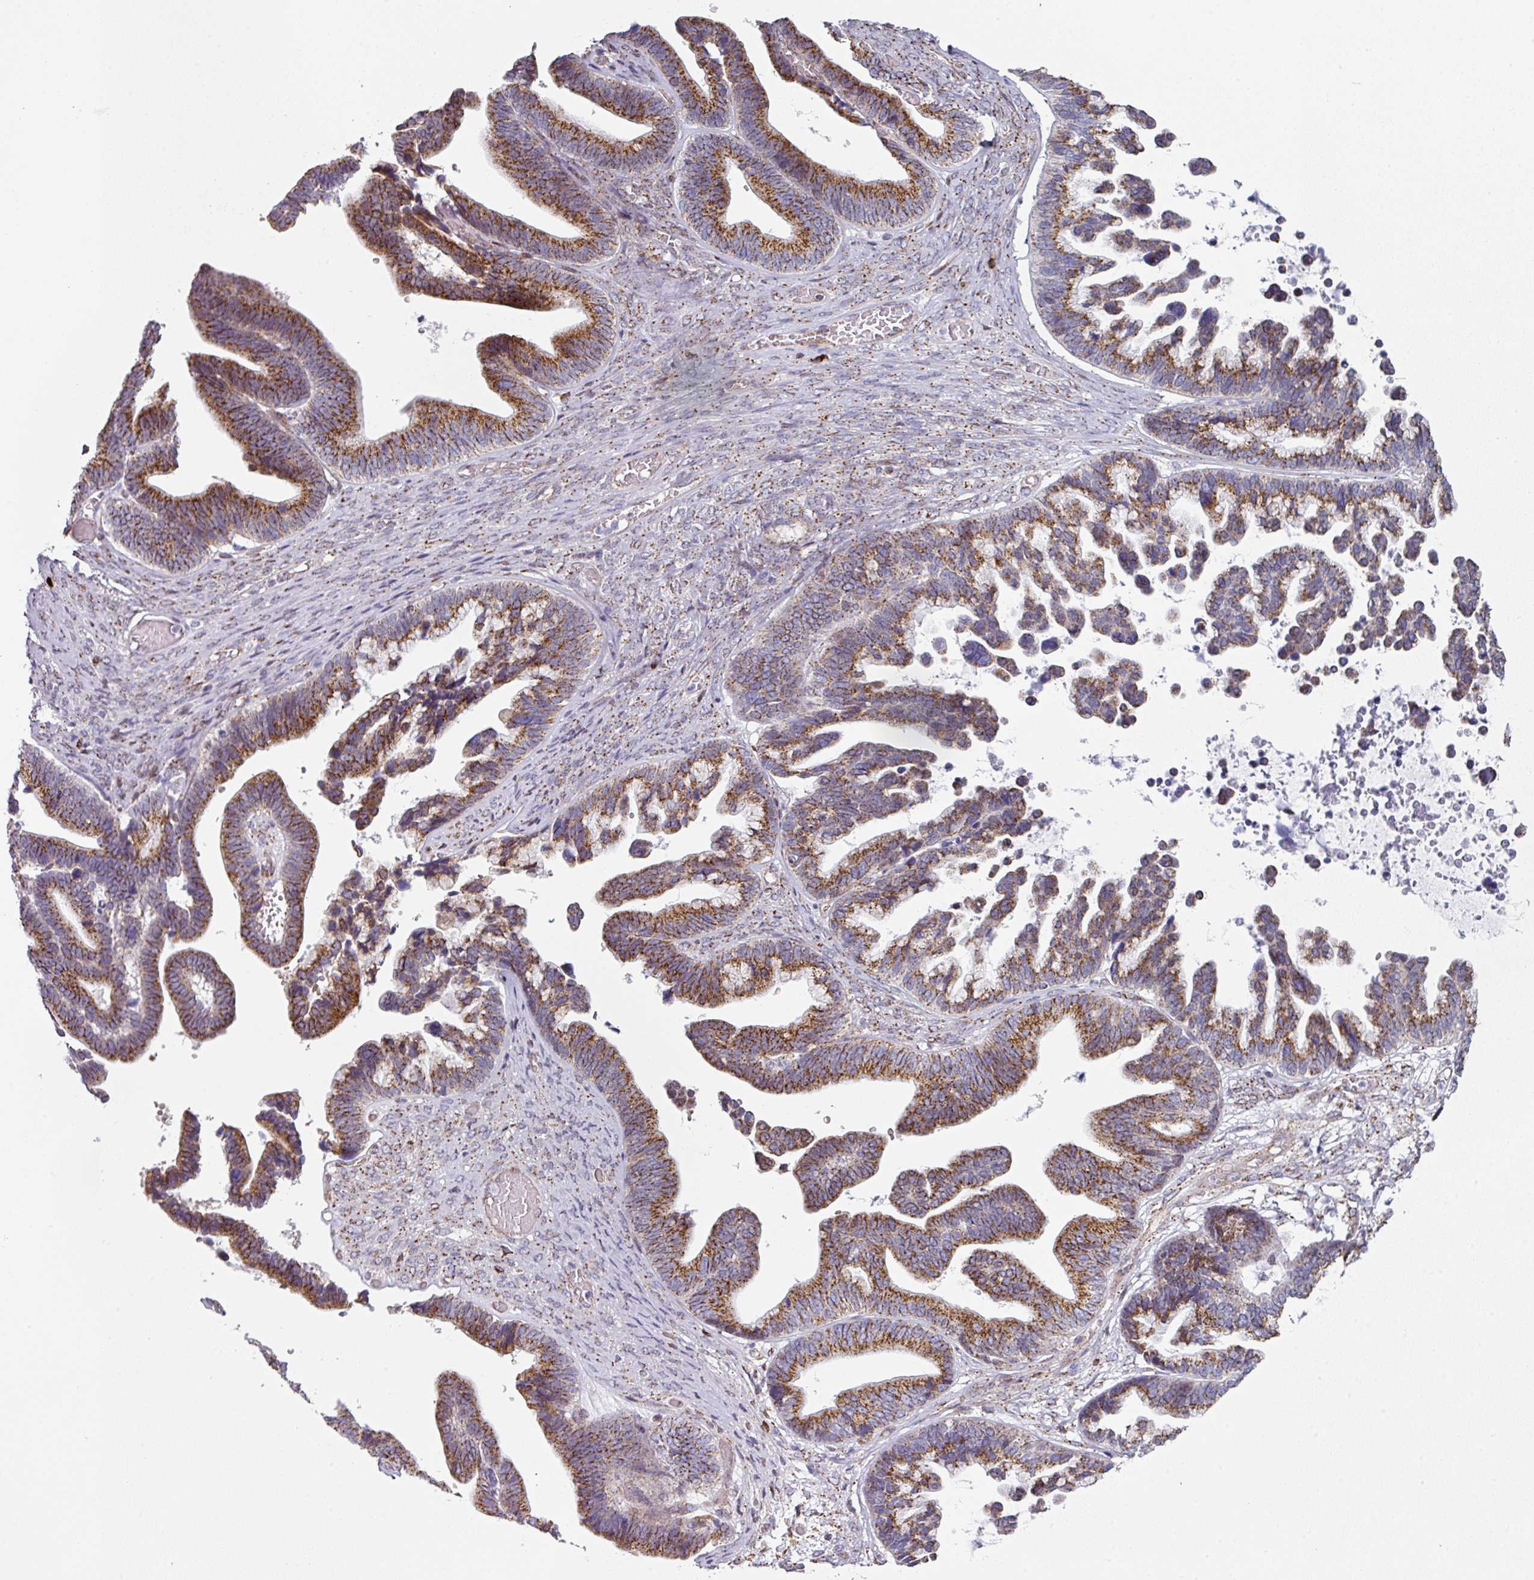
{"staining": {"intensity": "strong", "quantity": ">75%", "location": "cytoplasmic/membranous"}, "tissue": "ovarian cancer", "cell_type": "Tumor cells", "image_type": "cancer", "snomed": [{"axis": "morphology", "description": "Cystadenocarcinoma, serous, NOS"}, {"axis": "topography", "description": "Ovary"}], "caption": "Protein staining exhibits strong cytoplasmic/membranous expression in approximately >75% of tumor cells in serous cystadenocarcinoma (ovarian).", "gene": "CCDC85B", "patient": {"sex": "female", "age": 56}}